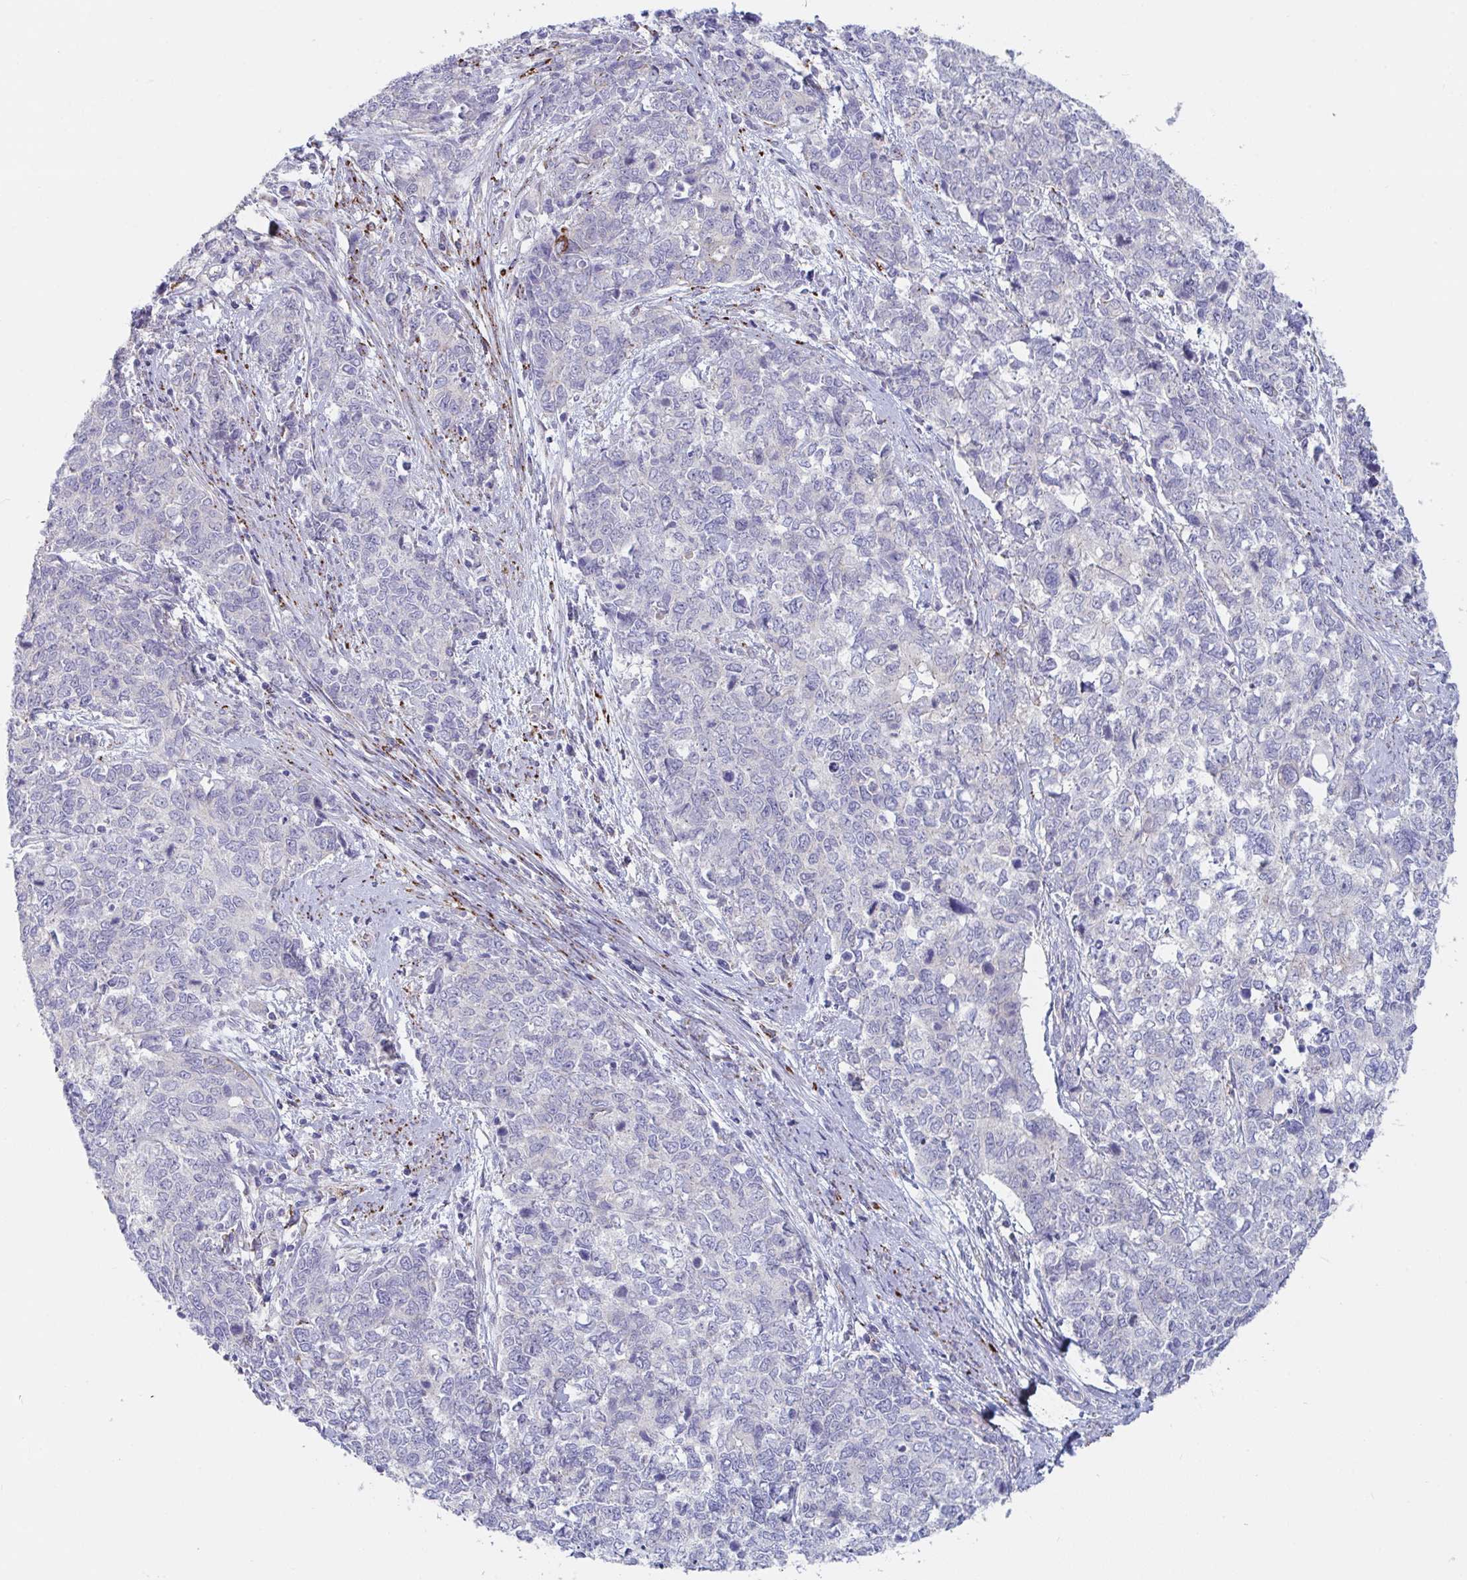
{"staining": {"intensity": "negative", "quantity": "none", "location": "none"}, "tissue": "cervical cancer", "cell_type": "Tumor cells", "image_type": "cancer", "snomed": [{"axis": "morphology", "description": "Adenocarcinoma, NOS"}, {"axis": "topography", "description": "Cervix"}], "caption": "Immunohistochemical staining of cervical cancer demonstrates no significant expression in tumor cells.", "gene": "FAM156B", "patient": {"sex": "female", "age": 63}}